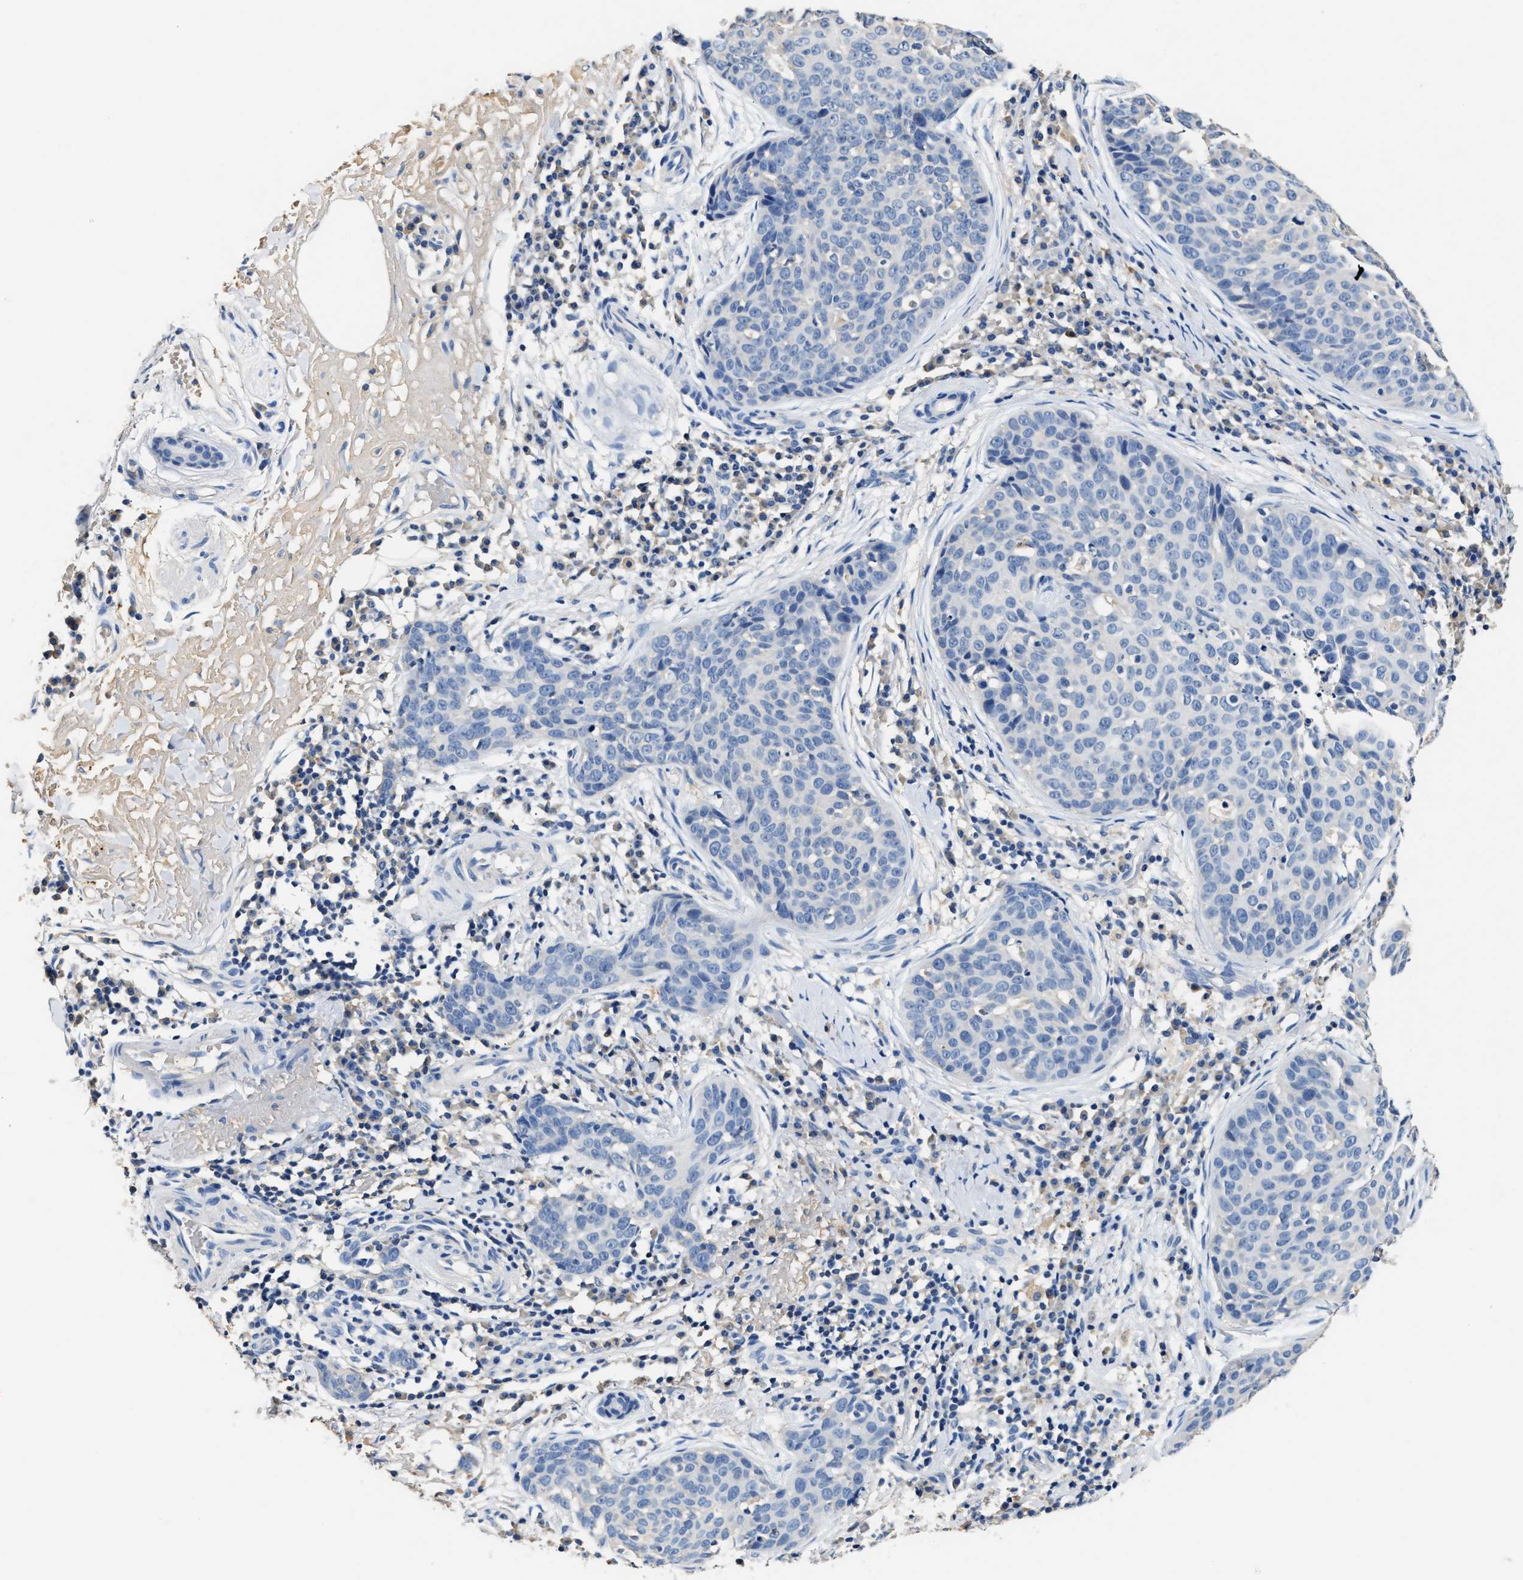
{"staining": {"intensity": "negative", "quantity": "none", "location": "none"}, "tissue": "skin cancer", "cell_type": "Tumor cells", "image_type": "cancer", "snomed": [{"axis": "morphology", "description": "Squamous cell carcinoma in situ, NOS"}, {"axis": "morphology", "description": "Squamous cell carcinoma, NOS"}, {"axis": "topography", "description": "Skin"}], "caption": "Skin cancer stained for a protein using immunohistochemistry (IHC) displays no staining tumor cells.", "gene": "SLCO2B1", "patient": {"sex": "male", "age": 93}}